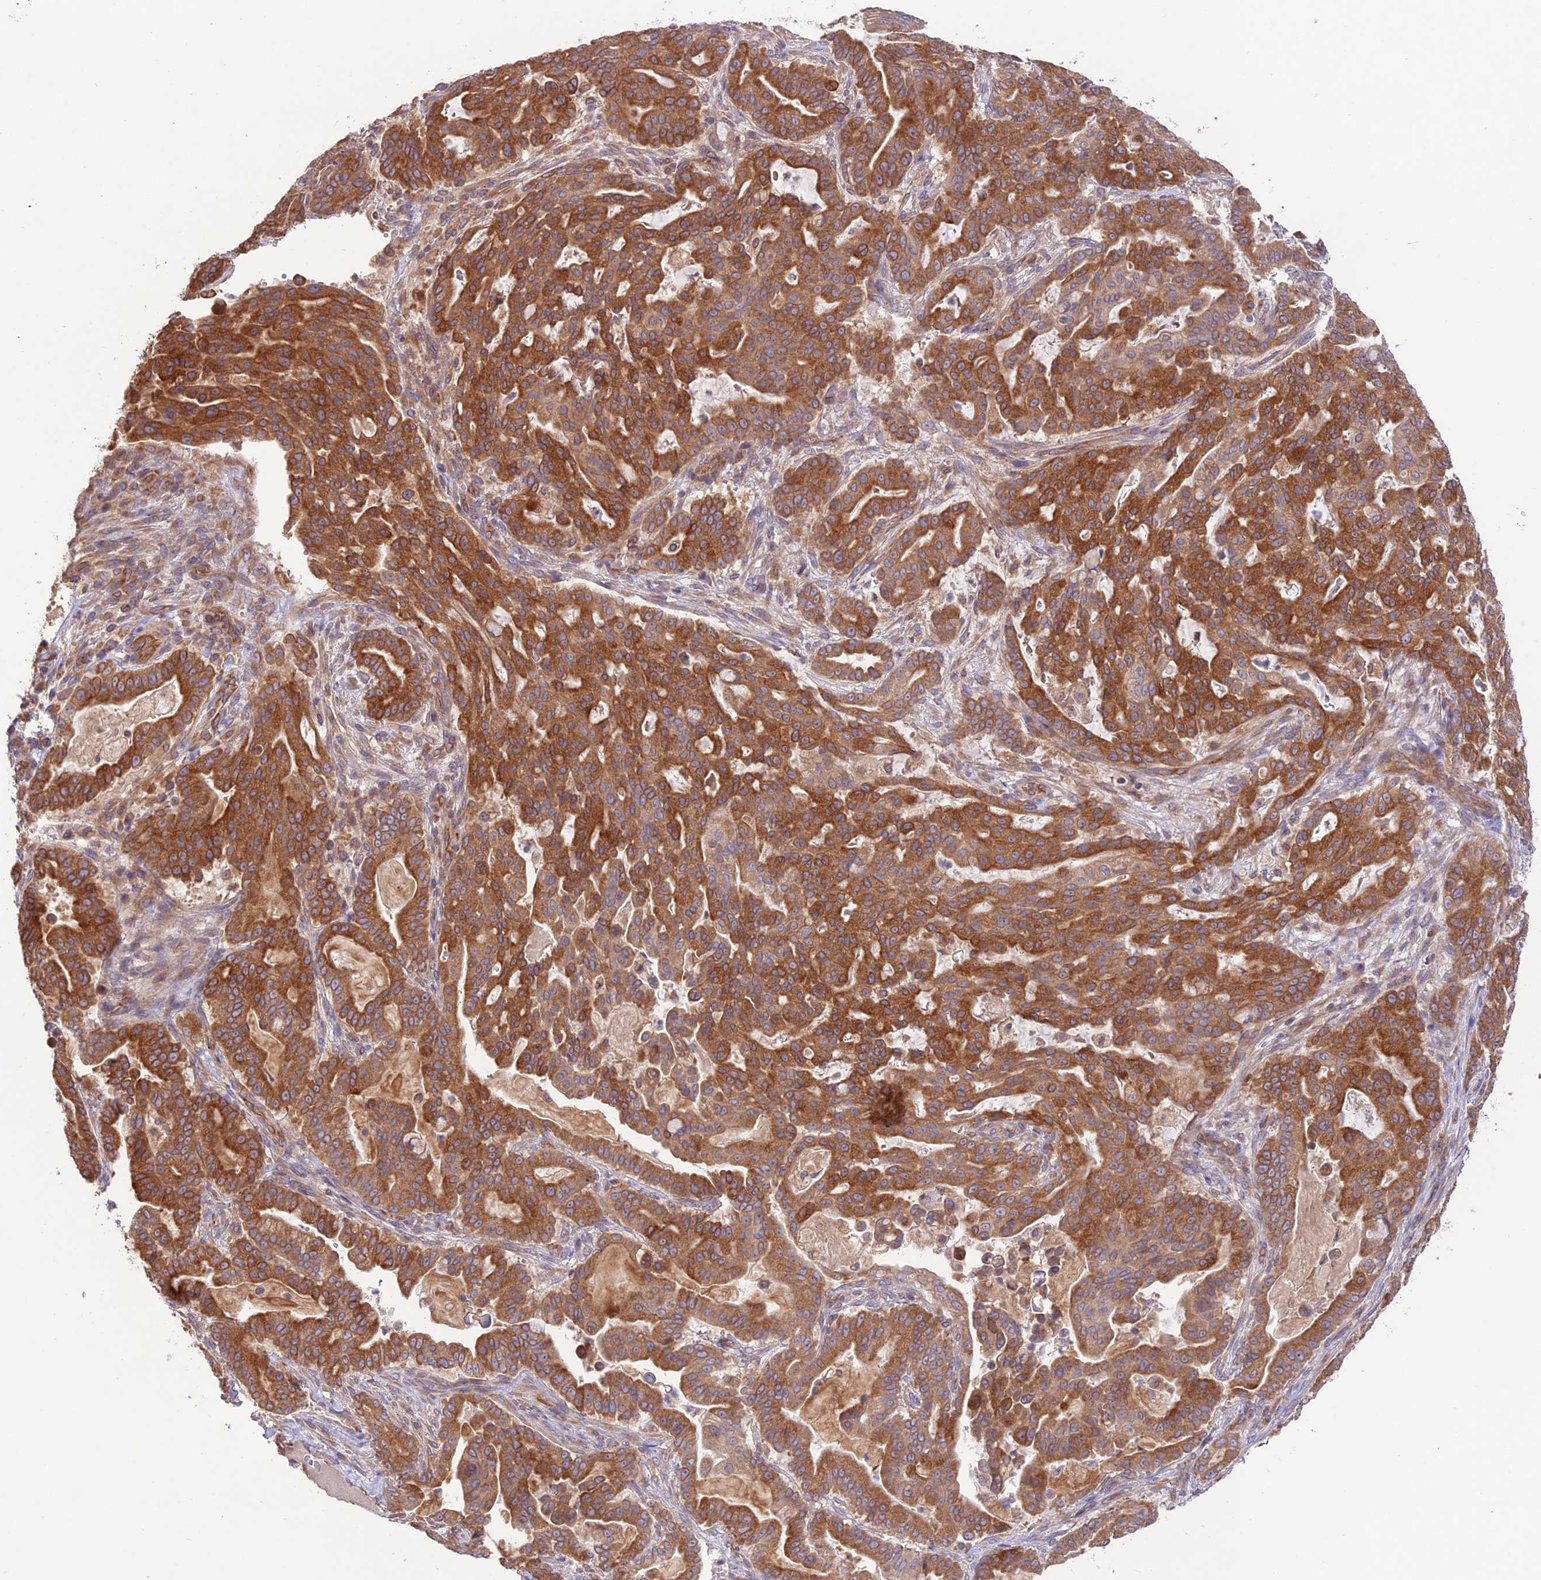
{"staining": {"intensity": "strong", "quantity": ">75%", "location": "cytoplasmic/membranous"}, "tissue": "pancreatic cancer", "cell_type": "Tumor cells", "image_type": "cancer", "snomed": [{"axis": "morphology", "description": "Adenocarcinoma, NOS"}, {"axis": "topography", "description": "Pancreas"}], "caption": "Strong cytoplasmic/membranous positivity for a protein is present in about >75% of tumor cells of pancreatic cancer (adenocarcinoma) using IHC.", "gene": "TMEM259", "patient": {"sex": "male", "age": 63}}